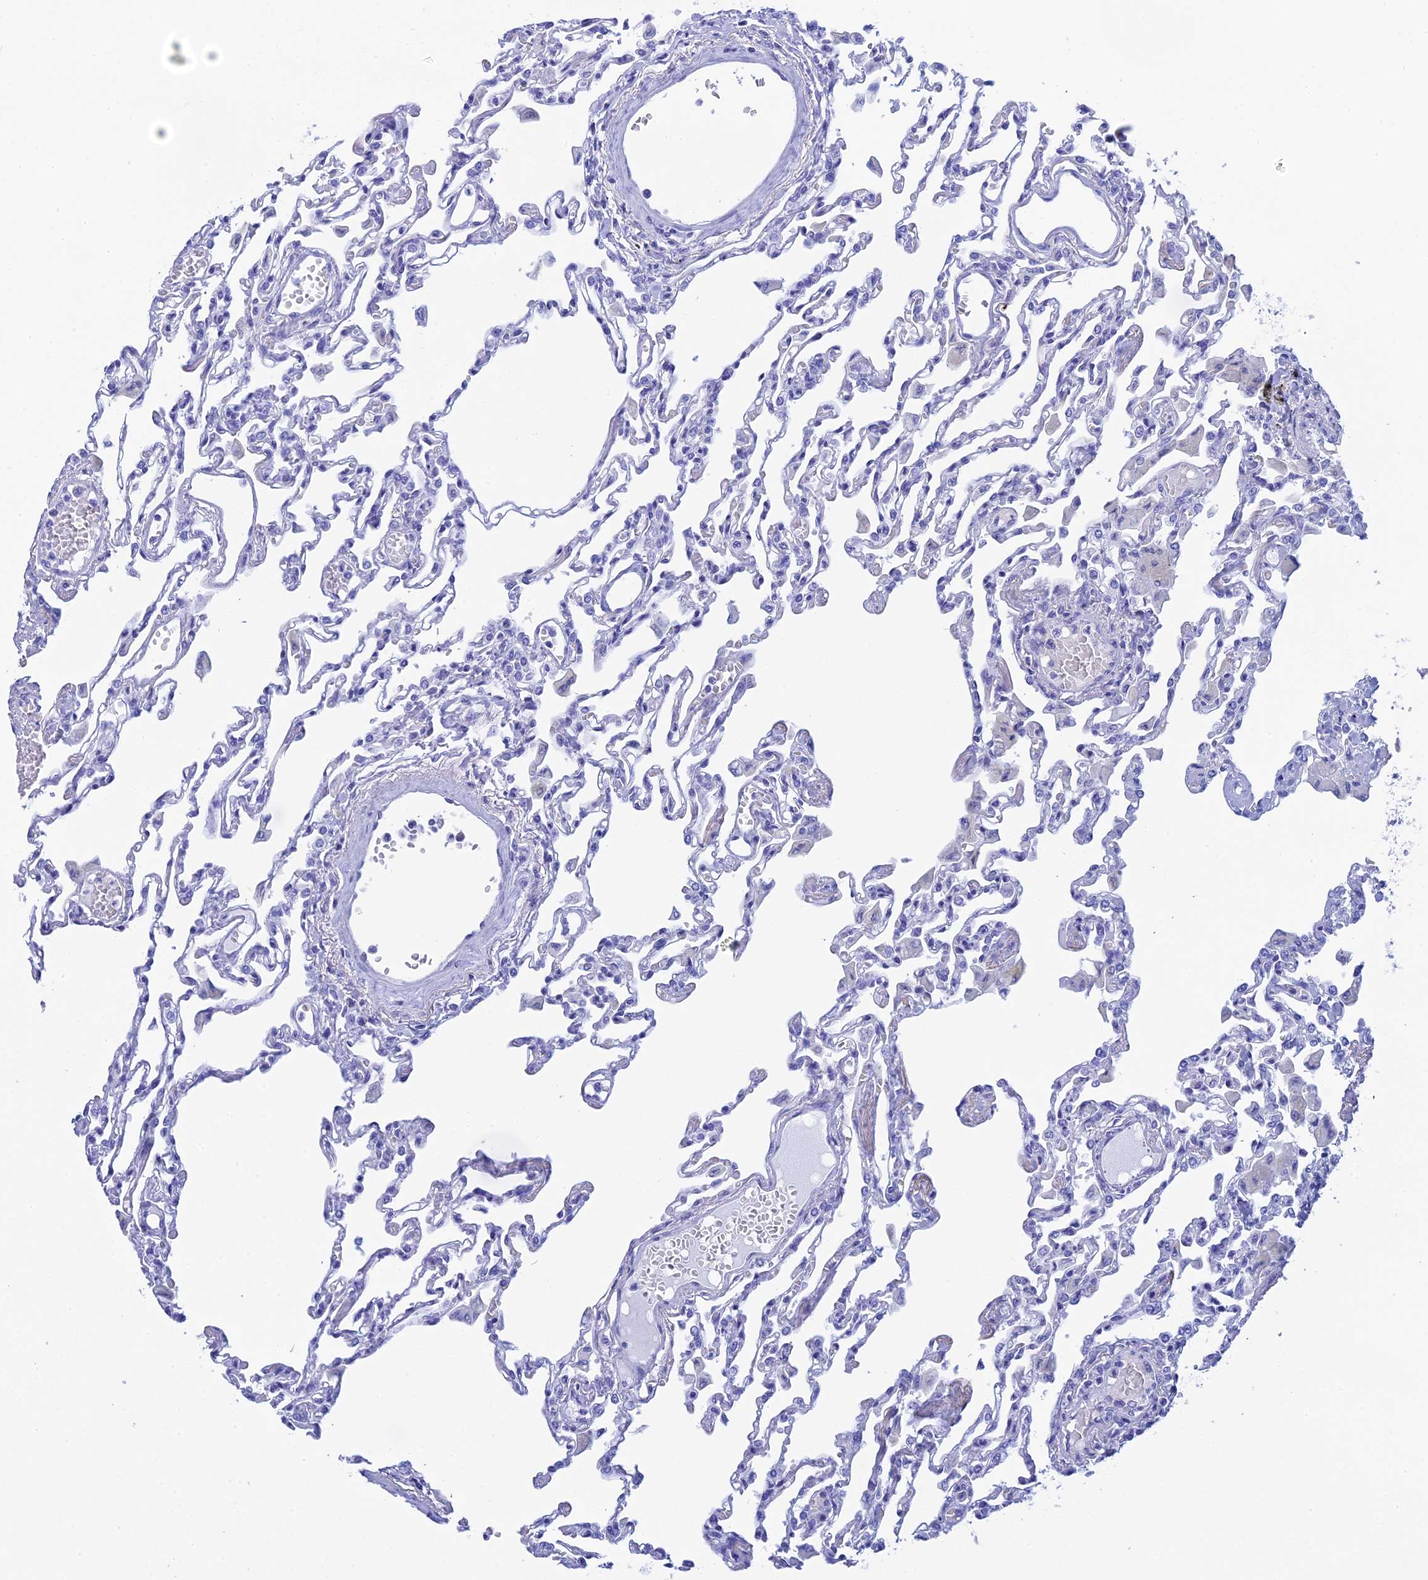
{"staining": {"intensity": "negative", "quantity": "none", "location": "none"}, "tissue": "lung", "cell_type": "Alveolar cells", "image_type": "normal", "snomed": [{"axis": "morphology", "description": "Normal tissue, NOS"}, {"axis": "topography", "description": "Bronchus"}, {"axis": "topography", "description": "Lung"}], "caption": "Human lung stained for a protein using immunohistochemistry (IHC) demonstrates no expression in alveolar cells.", "gene": "TEX101", "patient": {"sex": "female", "age": 49}}